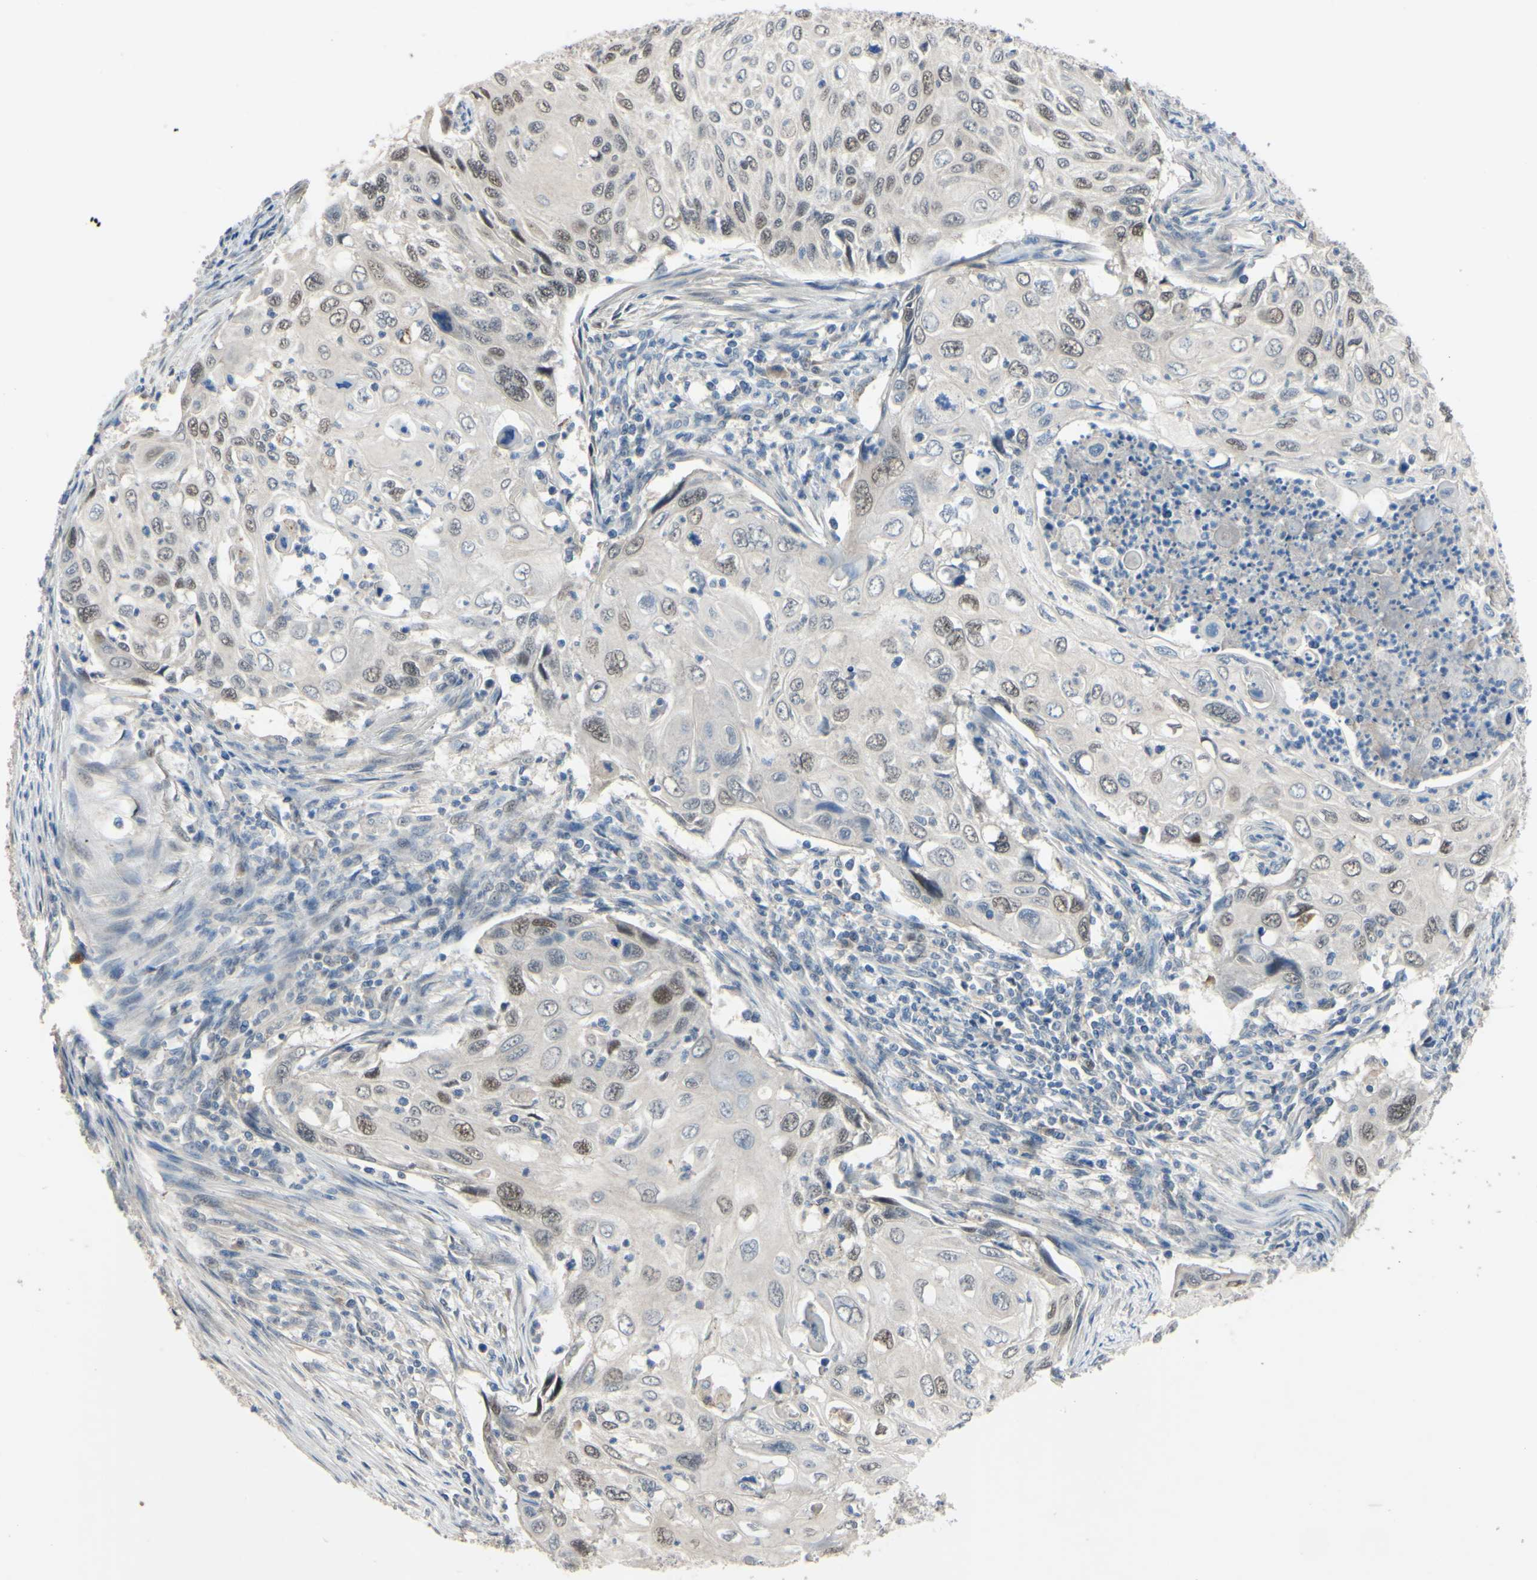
{"staining": {"intensity": "weak", "quantity": "<25%", "location": "nuclear"}, "tissue": "cervical cancer", "cell_type": "Tumor cells", "image_type": "cancer", "snomed": [{"axis": "morphology", "description": "Squamous cell carcinoma, NOS"}, {"axis": "topography", "description": "Cervix"}], "caption": "This is a histopathology image of immunohistochemistry (IHC) staining of squamous cell carcinoma (cervical), which shows no positivity in tumor cells. The staining was performed using DAB (3,3'-diaminobenzidine) to visualize the protein expression in brown, while the nuclei were stained in blue with hematoxylin (Magnification: 20x).", "gene": "LHX9", "patient": {"sex": "female", "age": 70}}